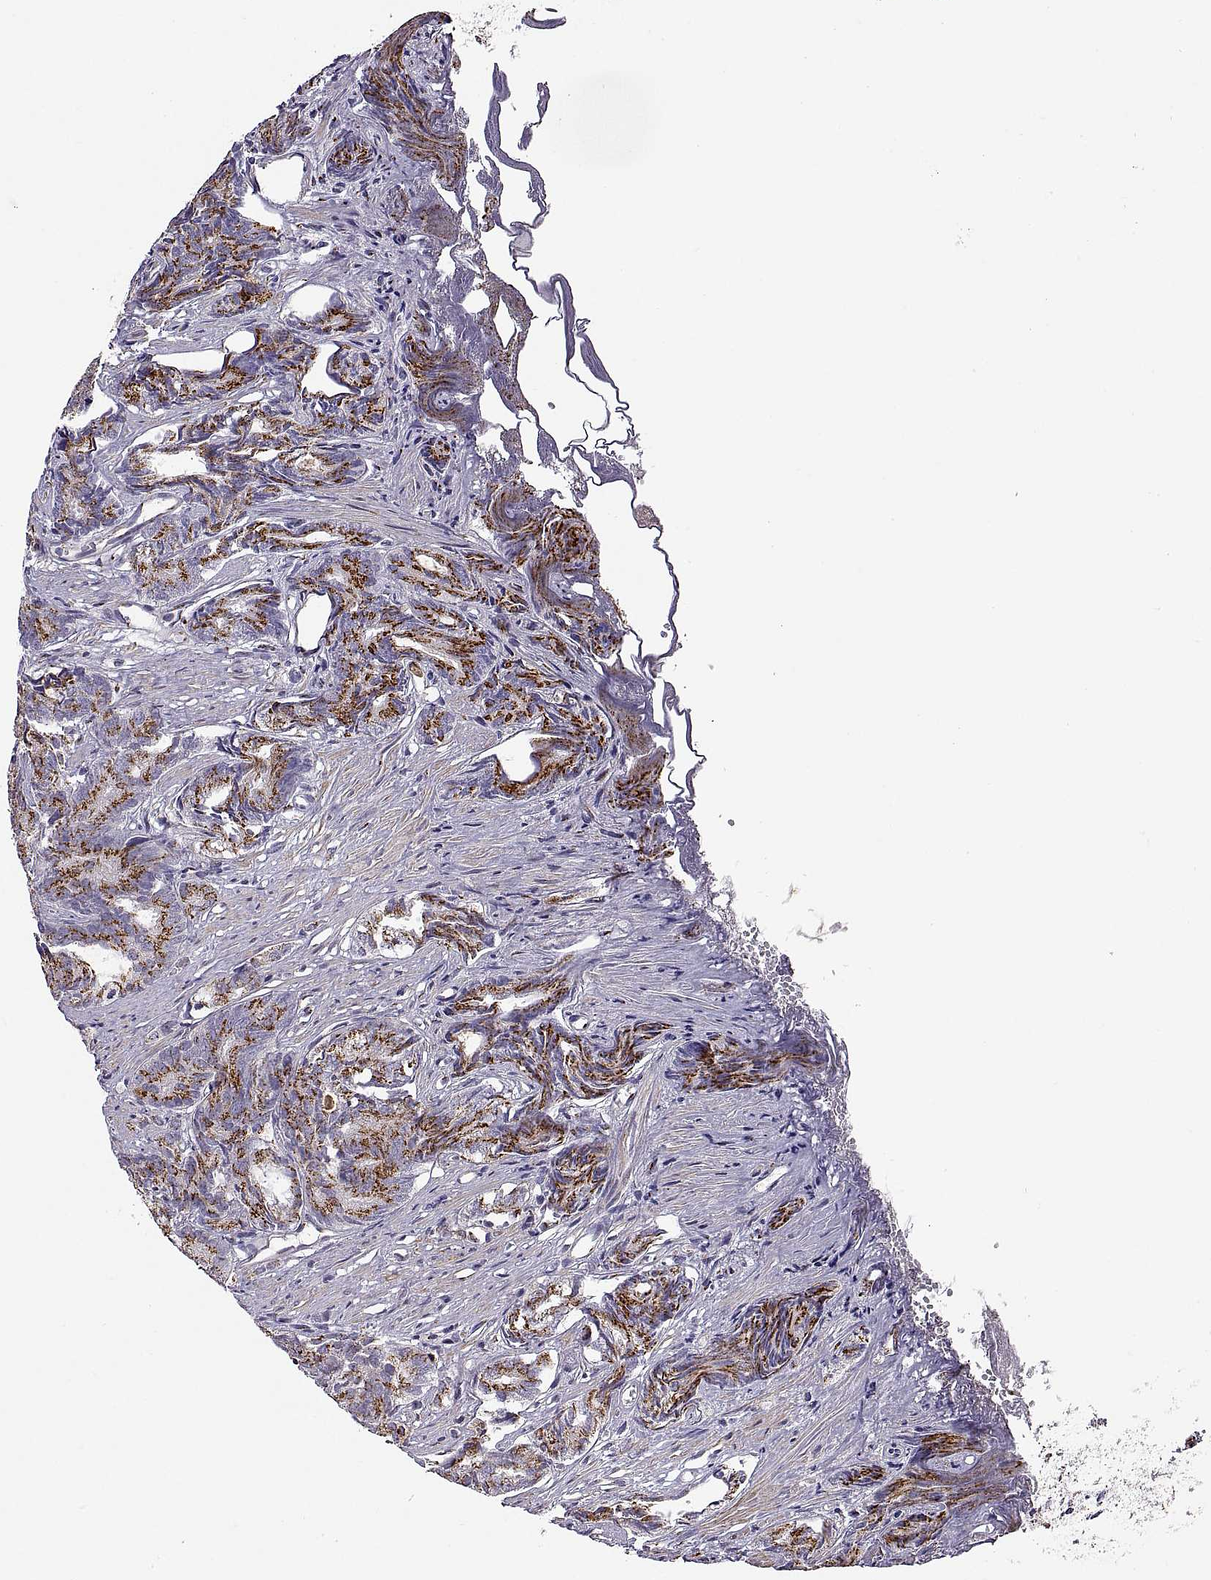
{"staining": {"intensity": "strong", "quantity": "25%-75%", "location": "cytoplasmic/membranous"}, "tissue": "prostate cancer", "cell_type": "Tumor cells", "image_type": "cancer", "snomed": [{"axis": "morphology", "description": "Adenocarcinoma, High grade"}, {"axis": "topography", "description": "Prostate"}], "caption": "This is an image of immunohistochemistry (IHC) staining of prostate adenocarcinoma (high-grade), which shows strong positivity in the cytoplasmic/membranous of tumor cells.", "gene": "ACAP1", "patient": {"sex": "male", "age": 84}}